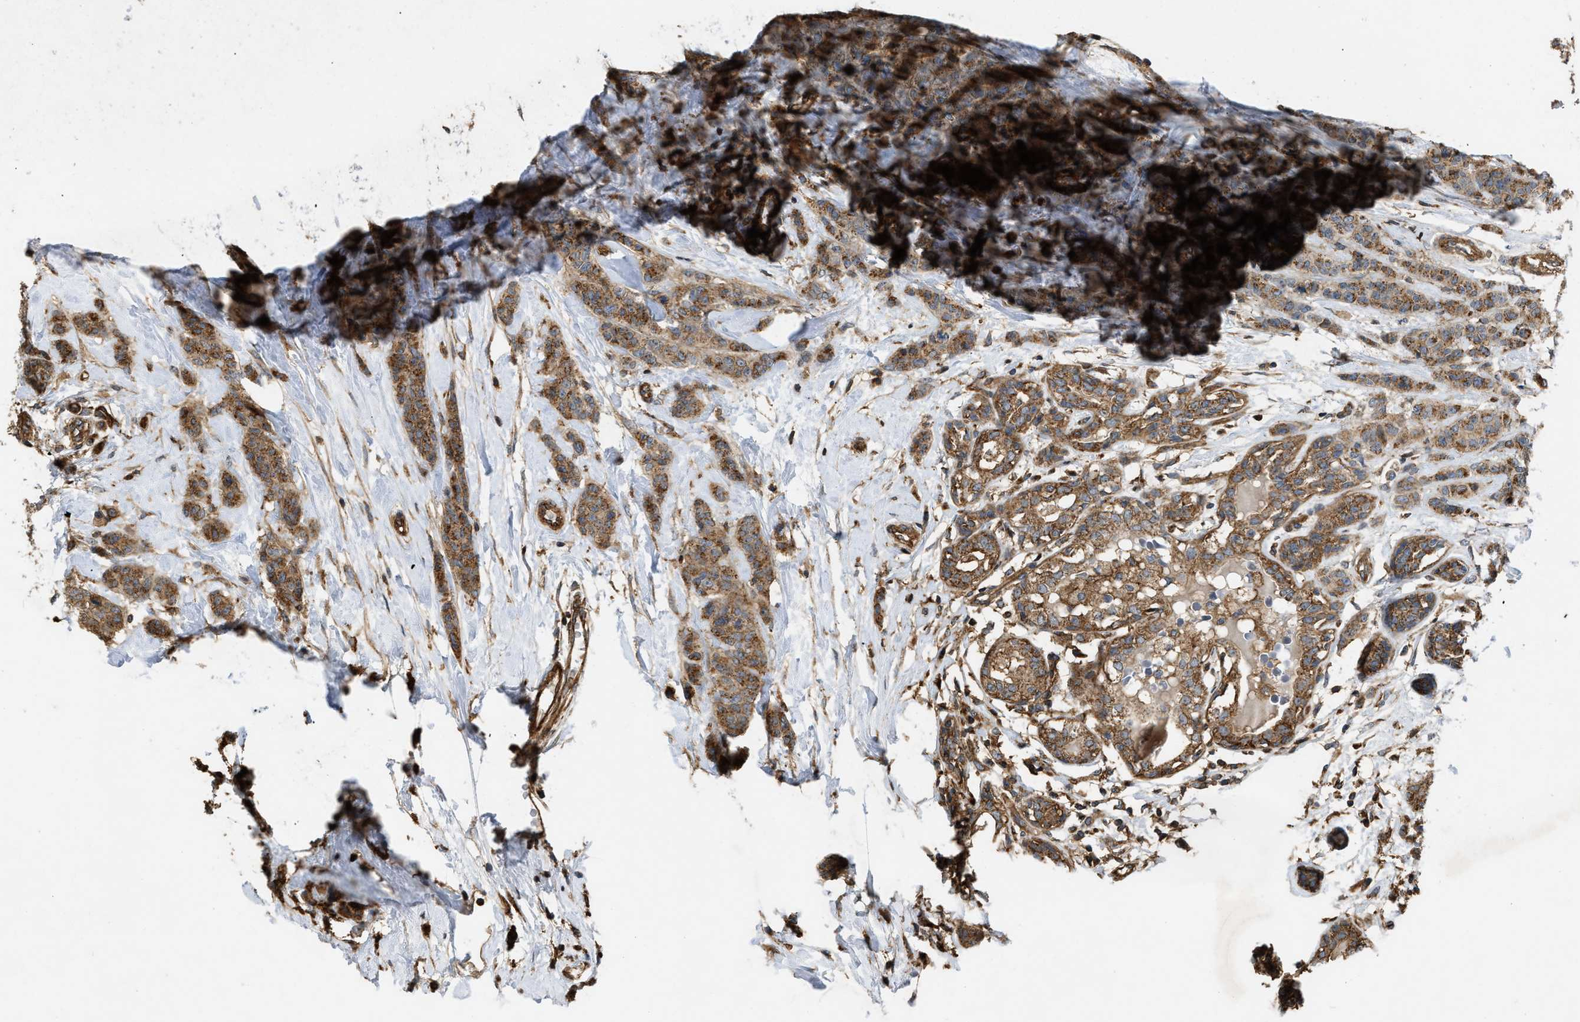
{"staining": {"intensity": "moderate", "quantity": ">75%", "location": "cytoplasmic/membranous"}, "tissue": "breast cancer", "cell_type": "Tumor cells", "image_type": "cancer", "snomed": [{"axis": "morphology", "description": "Normal tissue, NOS"}, {"axis": "morphology", "description": "Duct carcinoma"}, {"axis": "topography", "description": "Breast"}], "caption": "Intraductal carcinoma (breast) stained with a protein marker exhibits moderate staining in tumor cells.", "gene": "GNB4", "patient": {"sex": "female", "age": 40}}